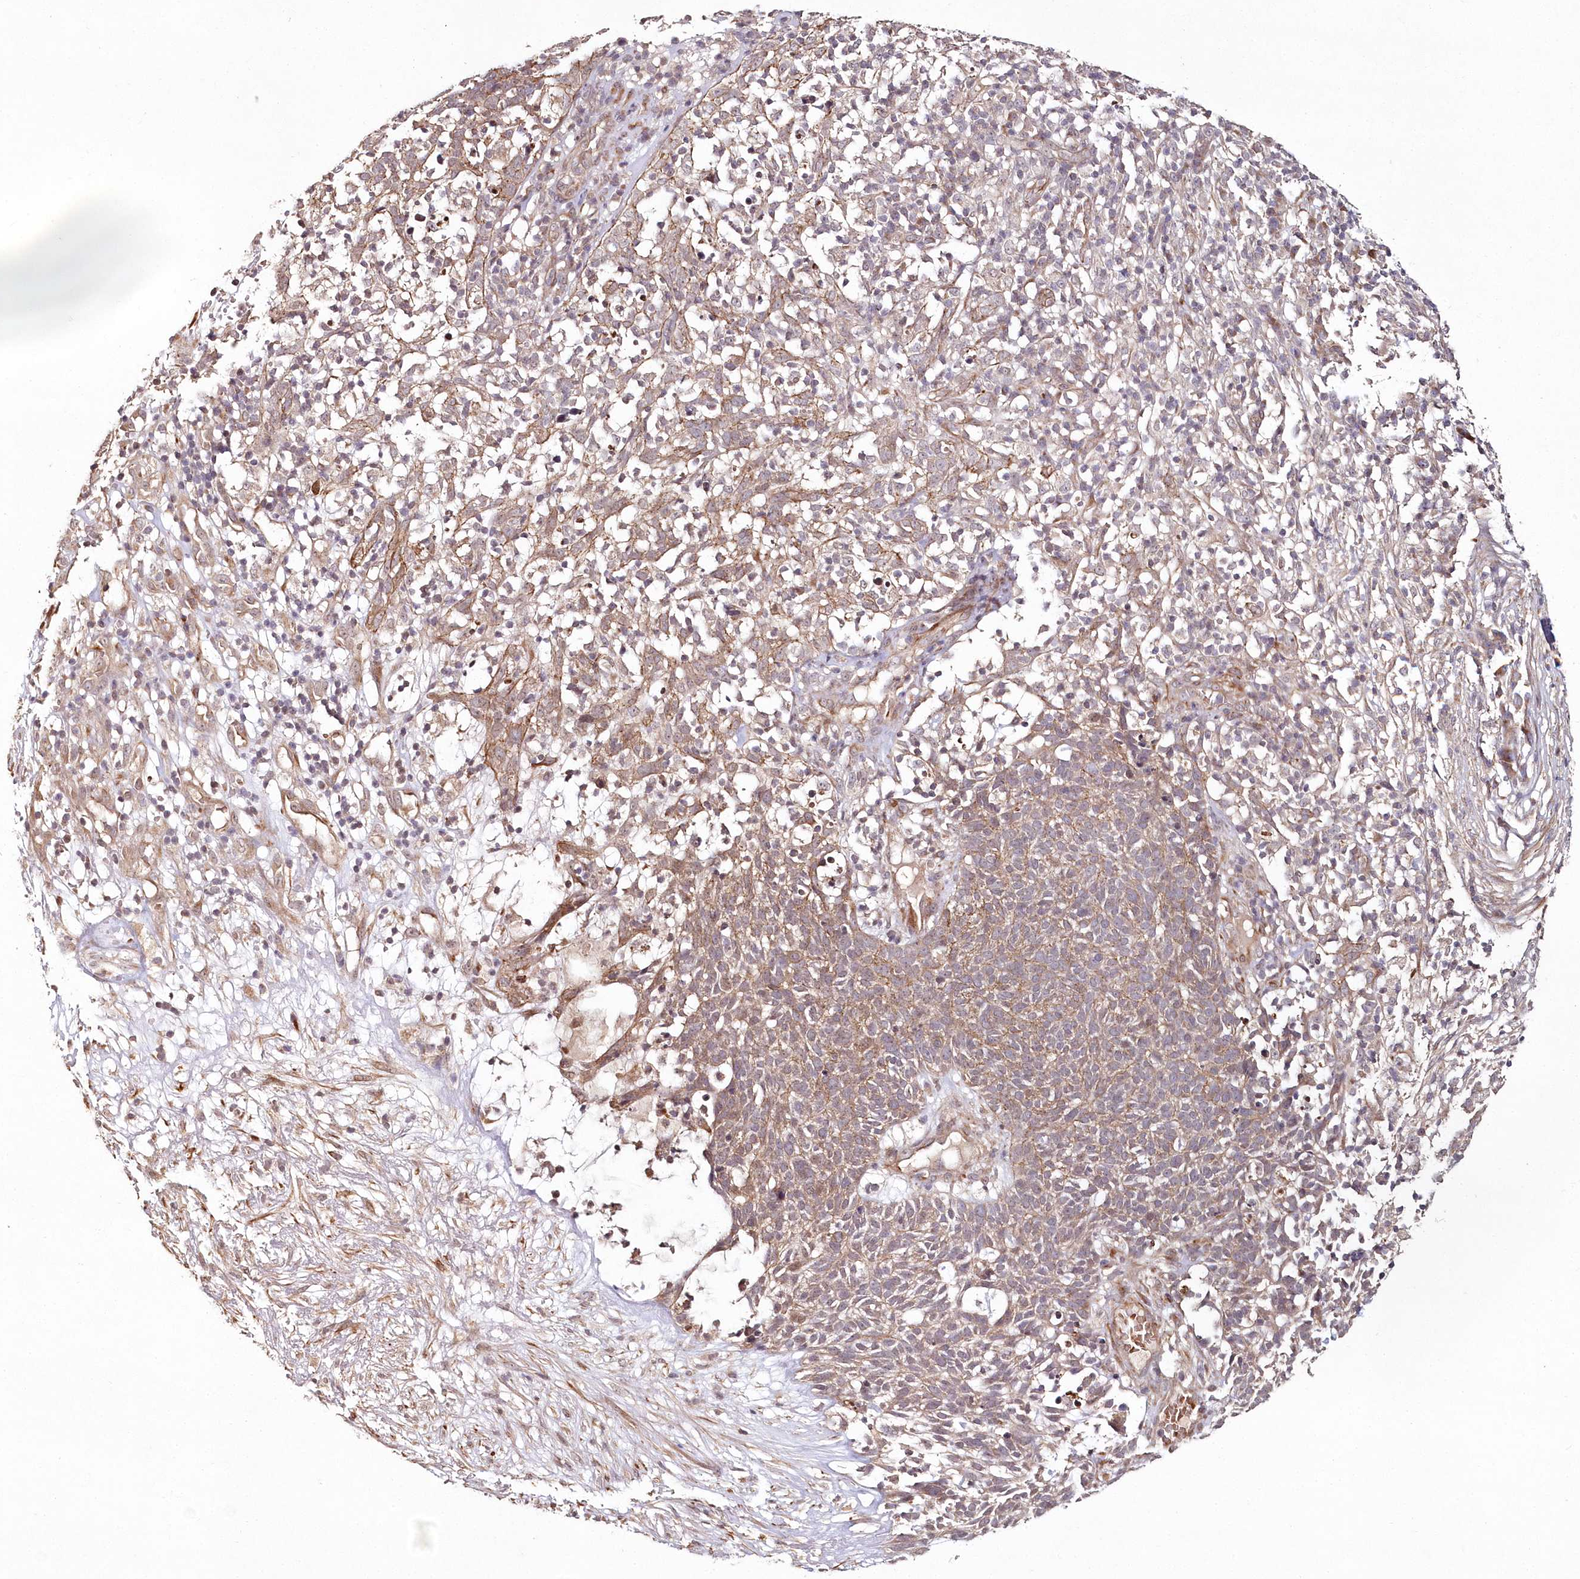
{"staining": {"intensity": "weak", "quantity": ">75%", "location": "cytoplasmic/membranous"}, "tissue": "skin cancer", "cell_type": "Tumor cells", "image_type": "cancer", "snomed": [{"axis": "morphology", "description": "Squamous cell carcinoma, NOS"}, {"axis": "topography", "description": "Skin"}], "caption": "Brown immunohistochemical staining in human skin cancer demonstrates weak cytoplasmic/membranous expression in about >75% of tumor cells.", "gene": "HYCC2", "patient": {"sex": "female", "age": 90}}